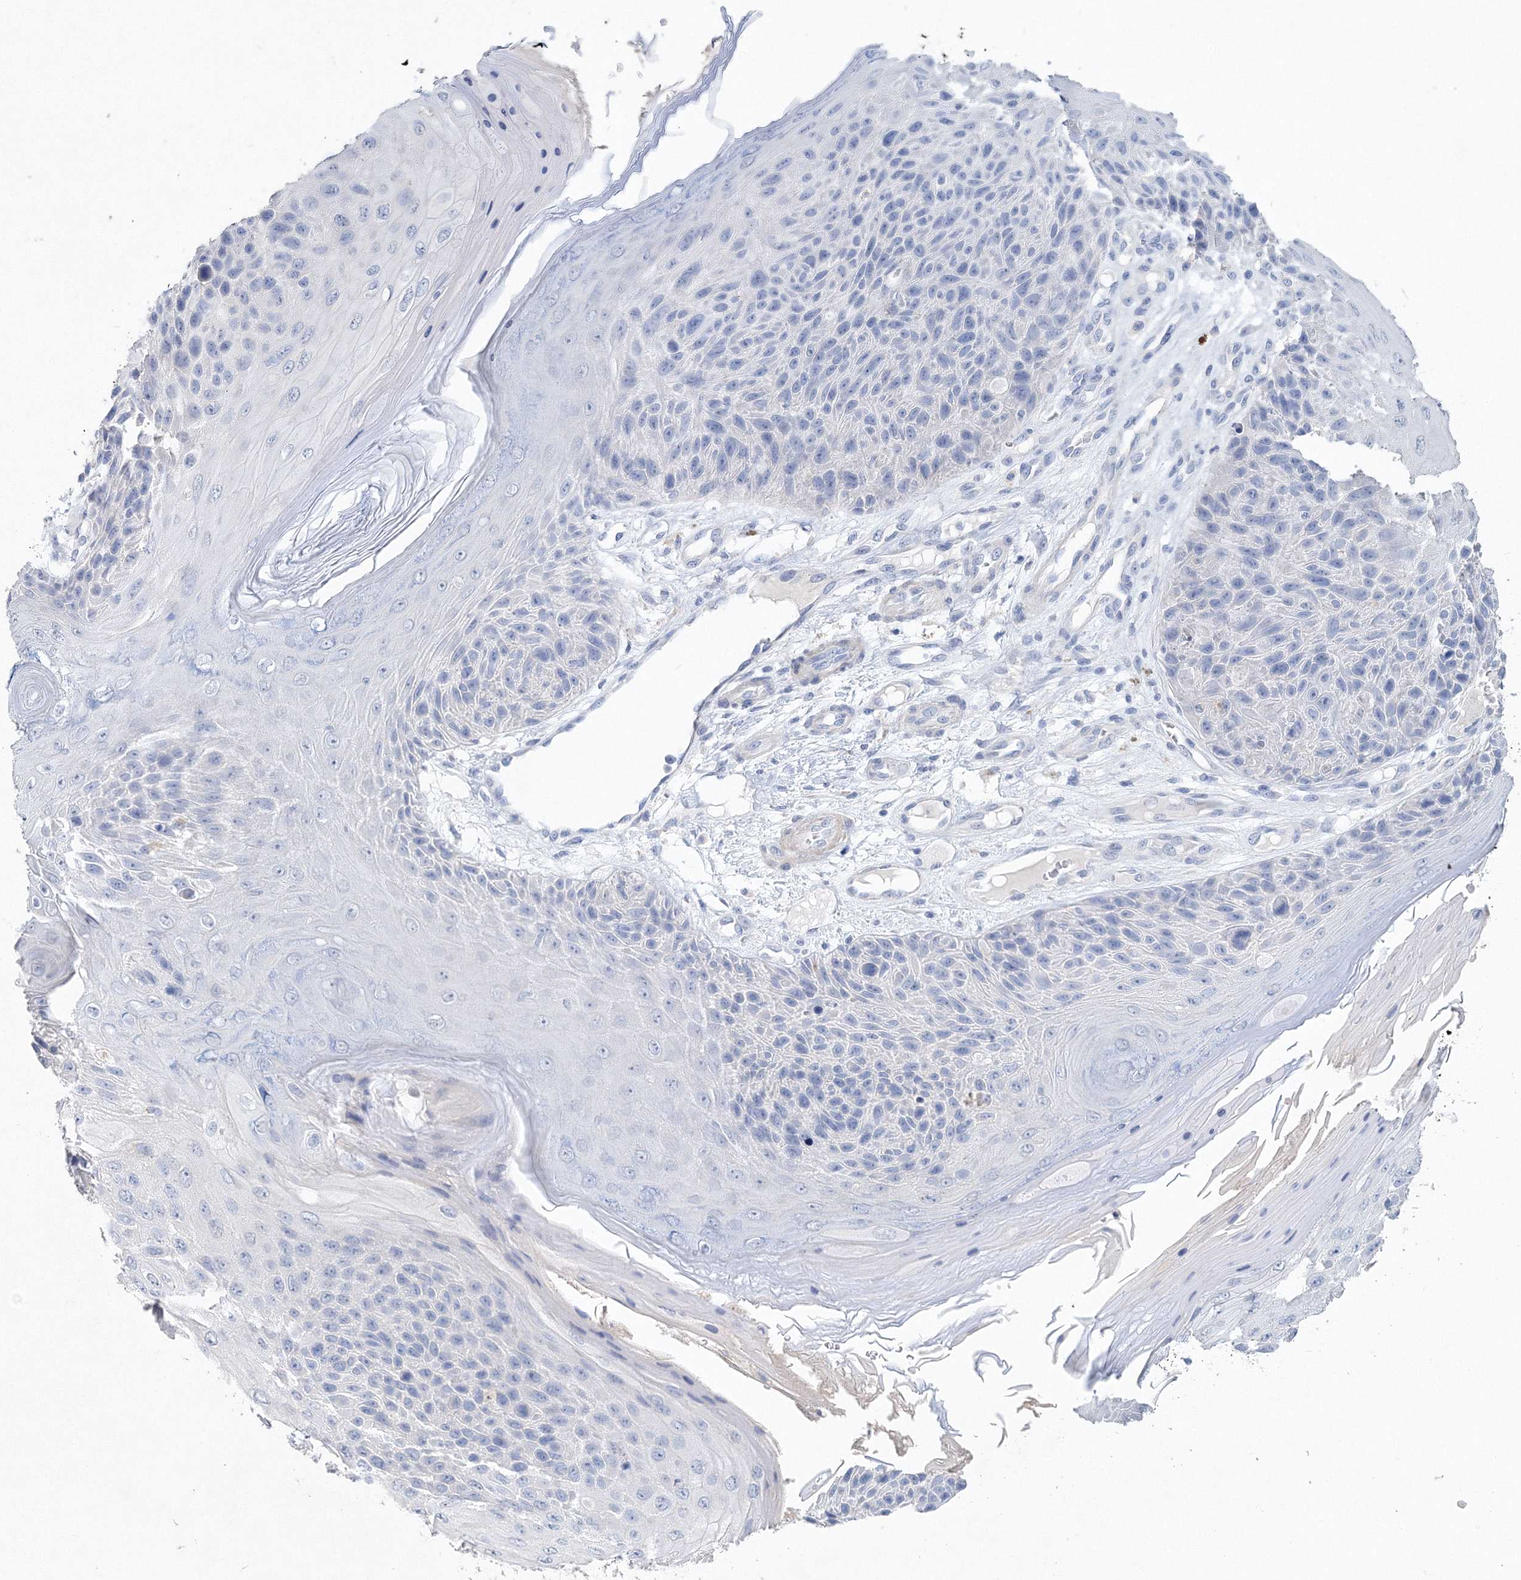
{"staining": {"intensity": "negative", "quantity": "none", "location": "none"}, "tissue": "skin cancer", "cell_type": "Tumor cells", "image_type": "cancer", "snomed": [{"axis": "morphology", "description": "Squamous cell carcinoma, NOS"}, {"axis": "topography", "description": "Skin"}], "caption": "Human skin cancer (squamous cell carcinoma) stained for a protein using IHC reveals no staining in tumor cells.", "gene": "OSBPL6", "patient": {"sex": "female", "age": 88}}